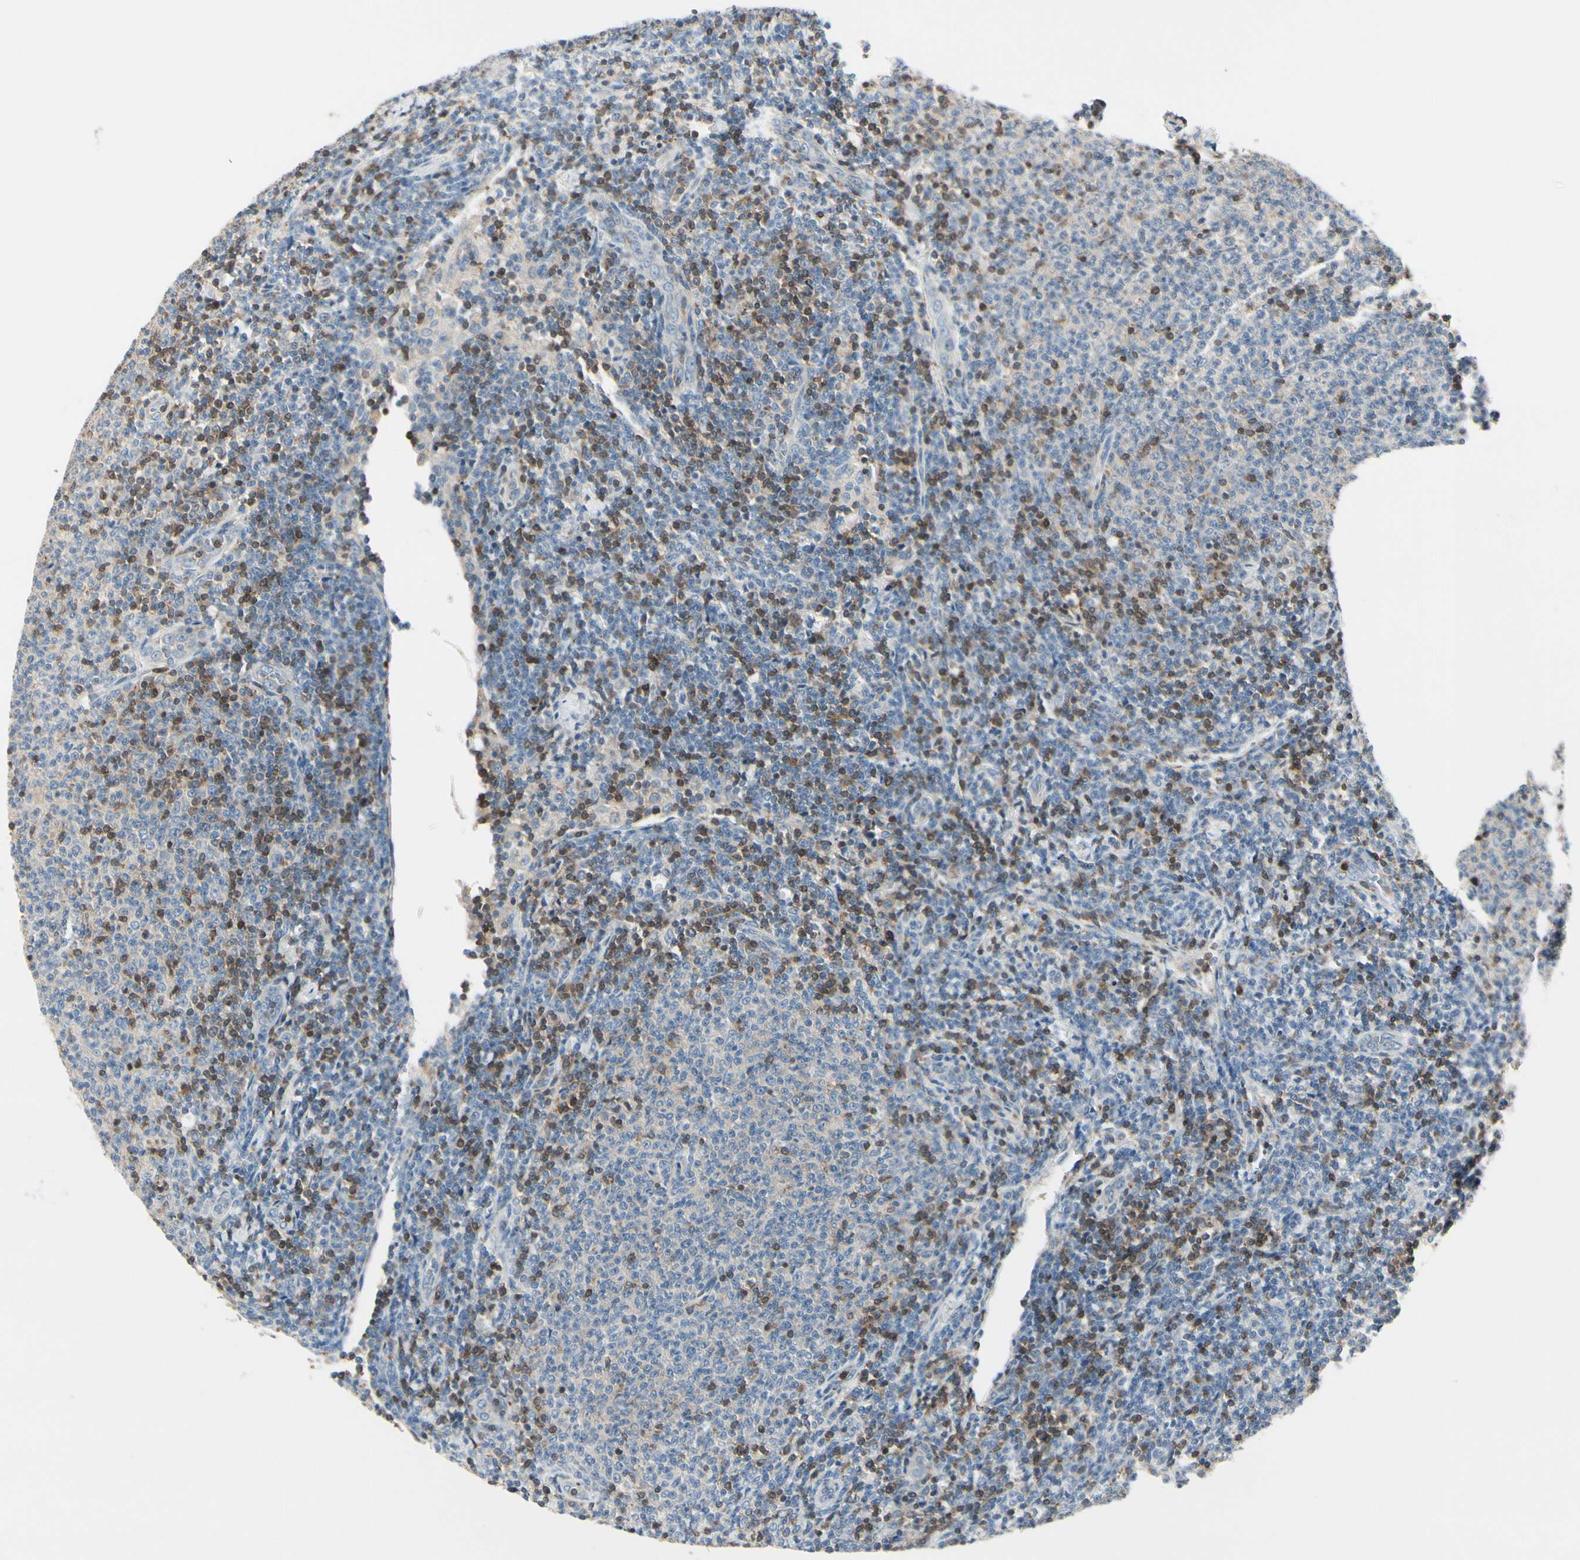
{"staining": {"intensity": "negative", "quantity": "none", "location": "none"}, "tissue": "lymphoma", "cell_type": "Tumor cells", "image_type": "cancer", "snomed": [{"axis": "morphology", "description": "Malignant lymphoma, non-Hodgkin's type, Low grade"}, {"axis": "topography", "description": "Lymph node"}], "caption": "A high-resolution micrograph shows immunohistochemistry staining of lymphoma, which demonstrates no significant expression in tumor cells.", "gene": "SLC9A3R1", "patient": {"sex": "male", "age": 66}}